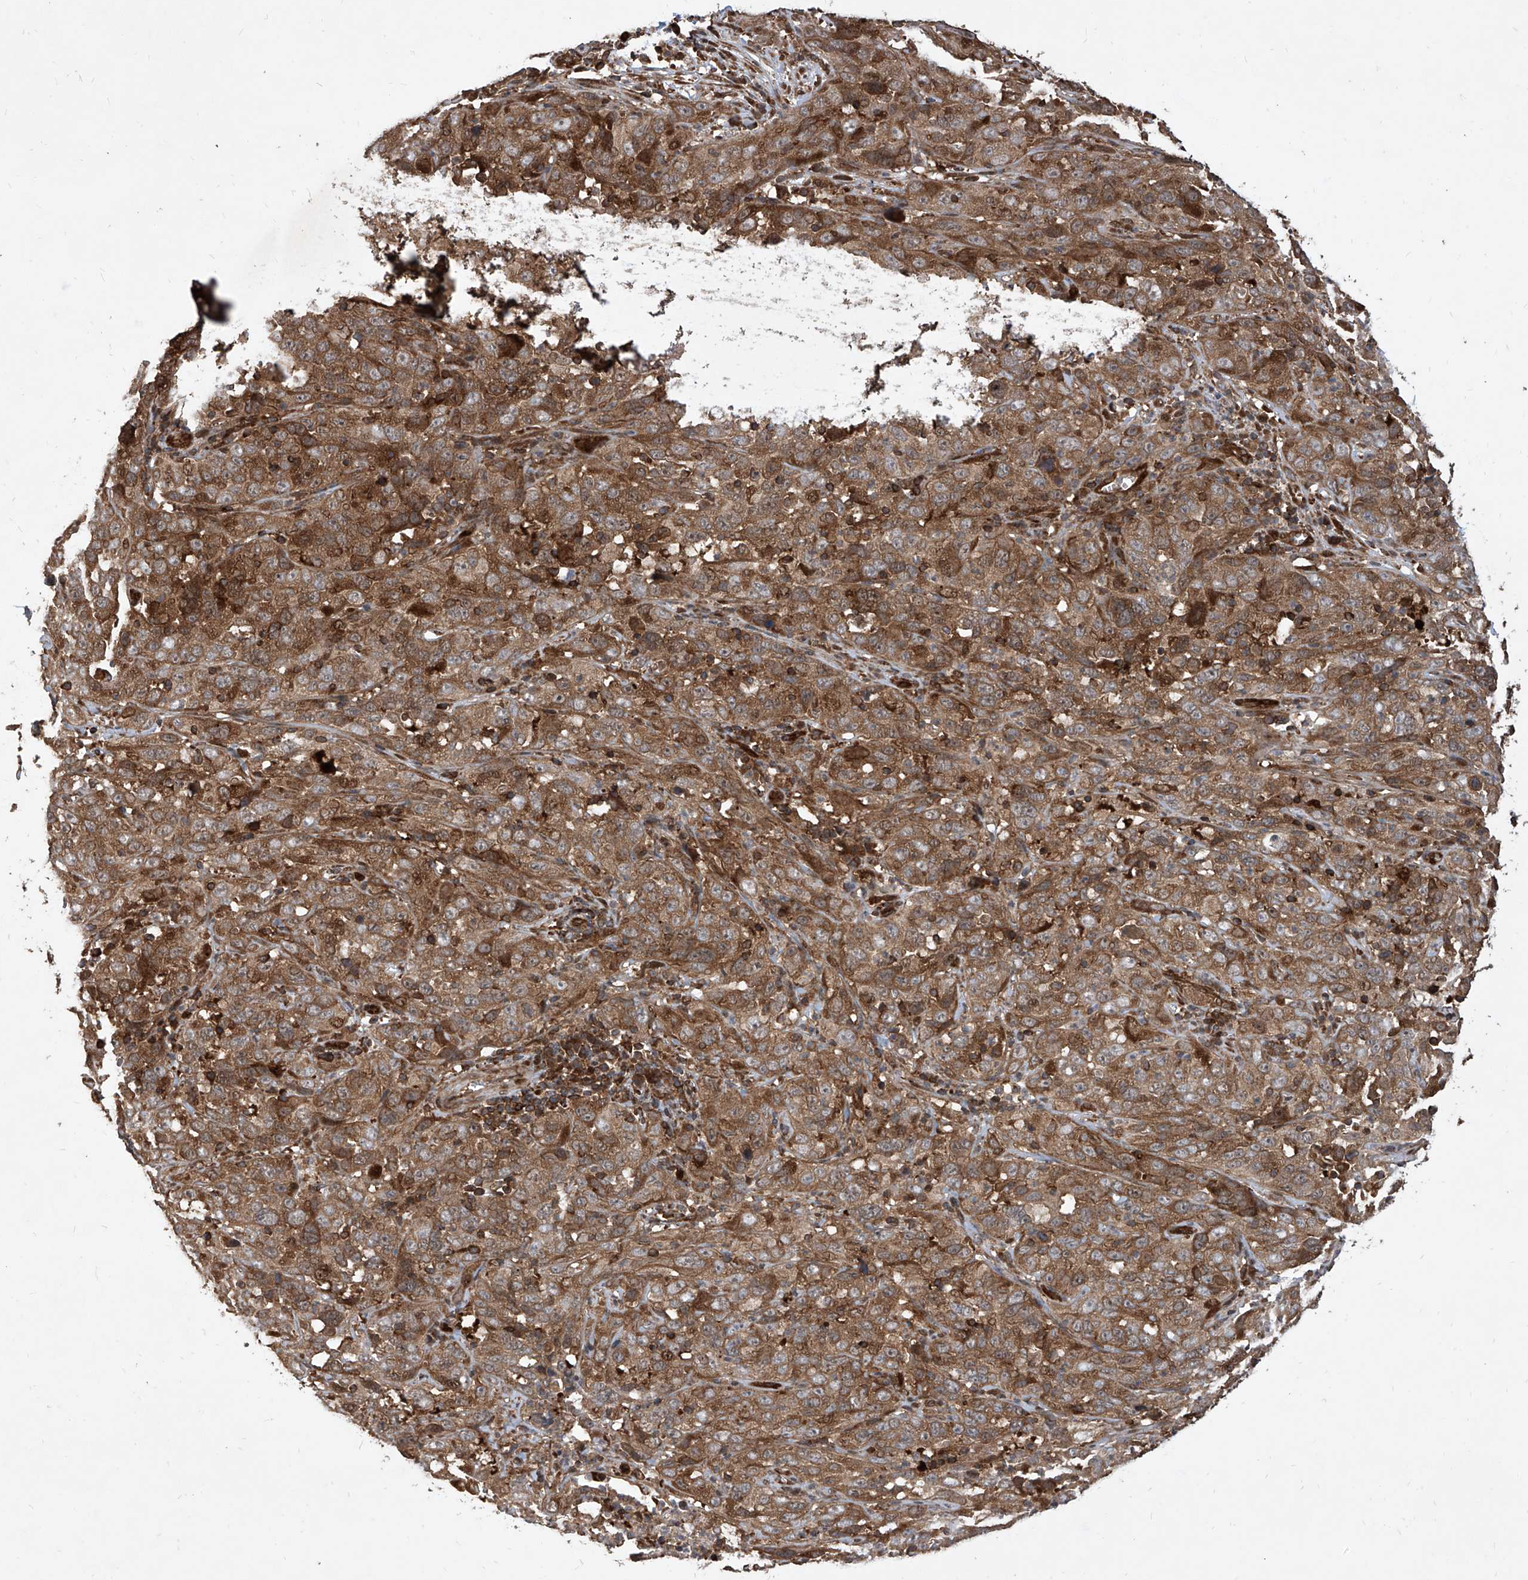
{"staining": {"intensity": "moderate", "quantity": ">75%", "location": "cytoplasmic/membranous,nuclear"}, "tissue": "cervical cancer", "cell_type": "Tumor cells", "image_type": "cancer", "snomed": [{"axis": "morphology", "description": "Squamous cell carcinoma, NOS"}, {"axis": "topography", "description": "Cervix"}], "caption": "Tumor cells display medium levels of moderate cytoplasmic/membranous and nuclear expression in about >75% of cells in cervical cancer (squamous cell carcinoma). The protein is stained brown, and the nuclei are stained in blue (DAB (3,3'-diaminobenzidine) IHC with brightfield microscopy, high magnification).", "gene": "MAGED2", "patient": {"sex": "female", "age": 32}}